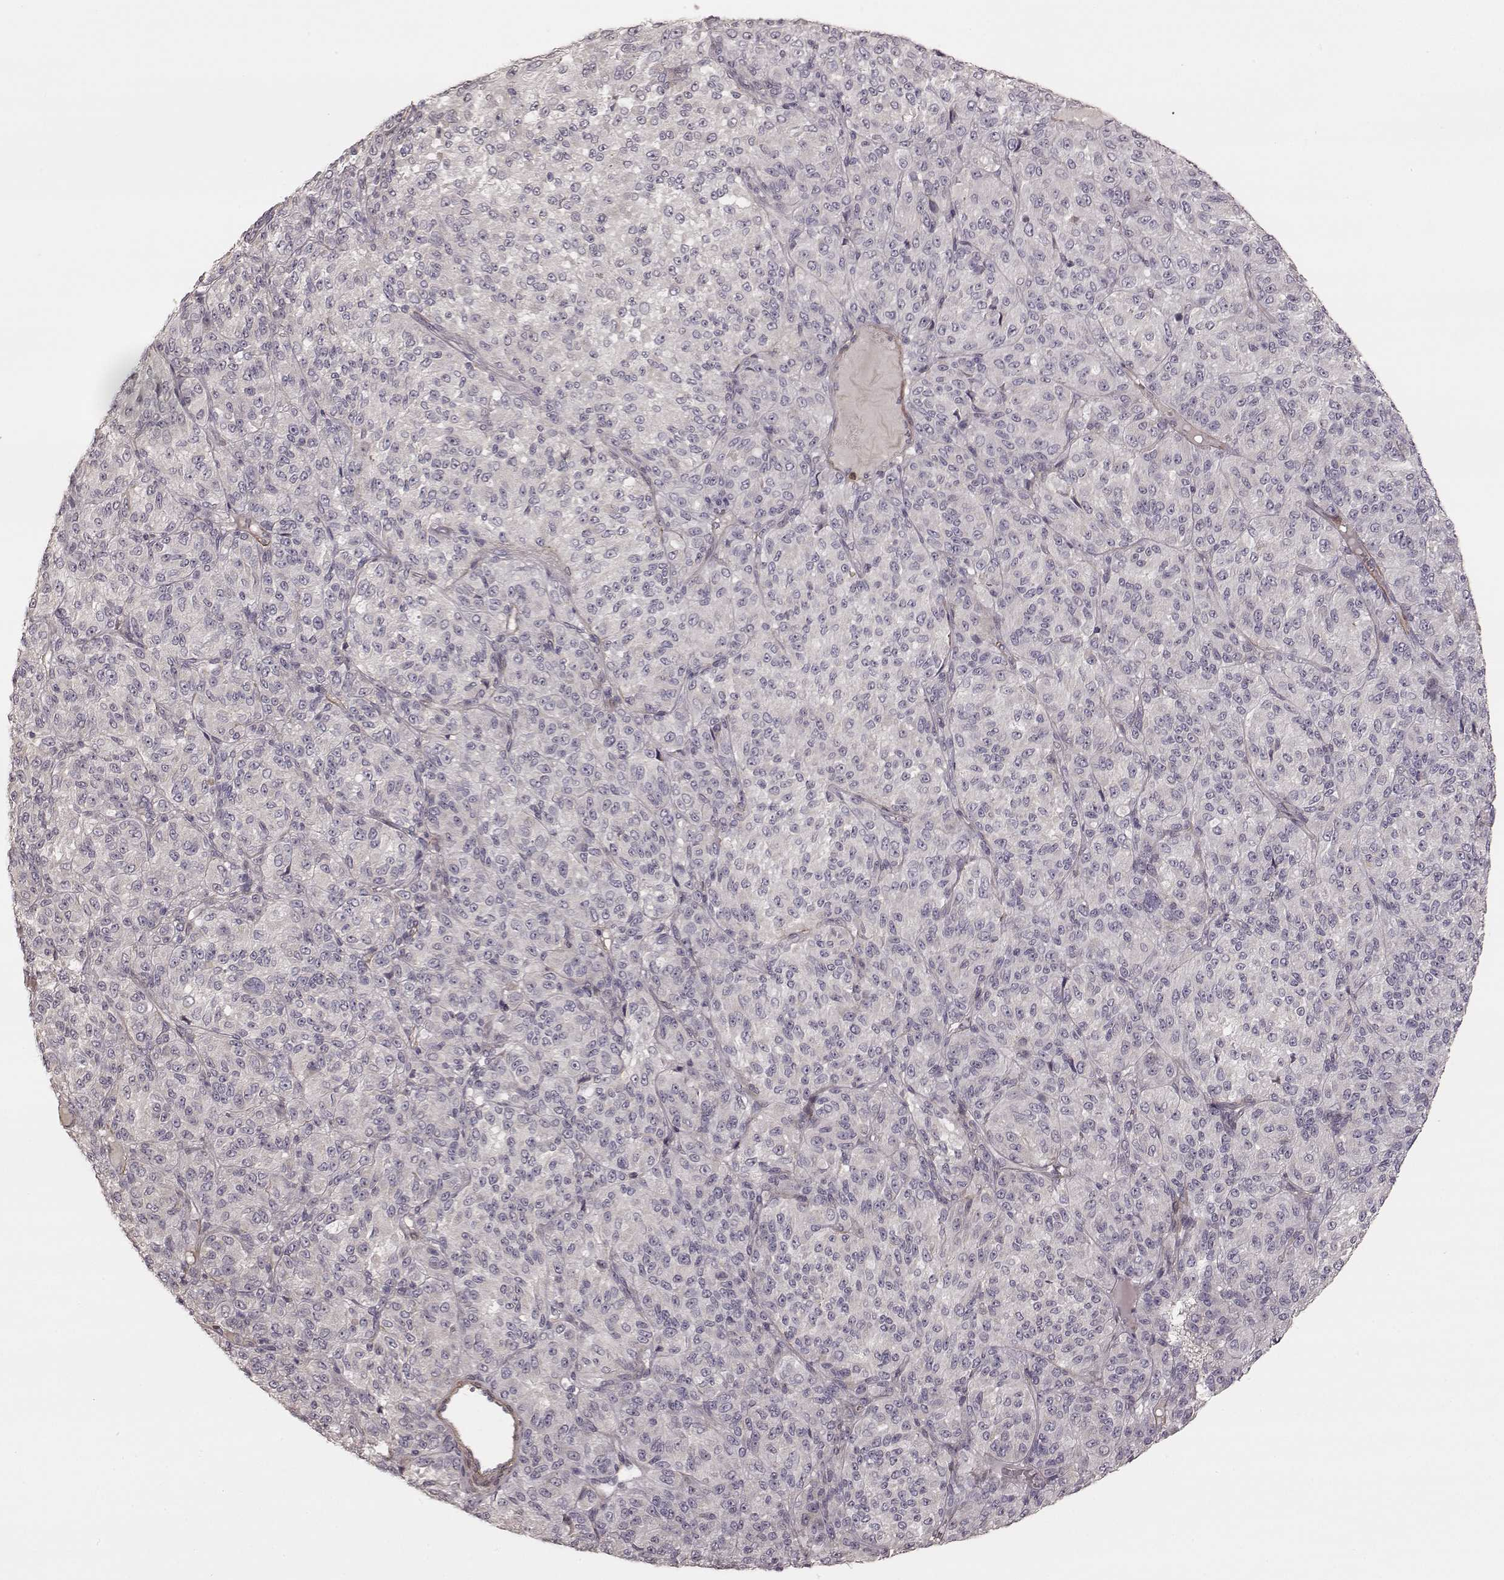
{"staining": {"intensity": "negative", "quantity": "none", "location": "none"}, "tissue": "melanoma", "cell_type": "Tumor cells", "image_type": "cancer", "snomed": [{"axis": "morphology", "description": "Malignant melanoma, Metastatic site"}, {"axis": "topography", "description": "Brain"}], "caption": "A micrograph of human melanoma is negative for staining in tumor cells.", "gene": "KCNJ9", "patient": {"sex": "female", "age": 56}}